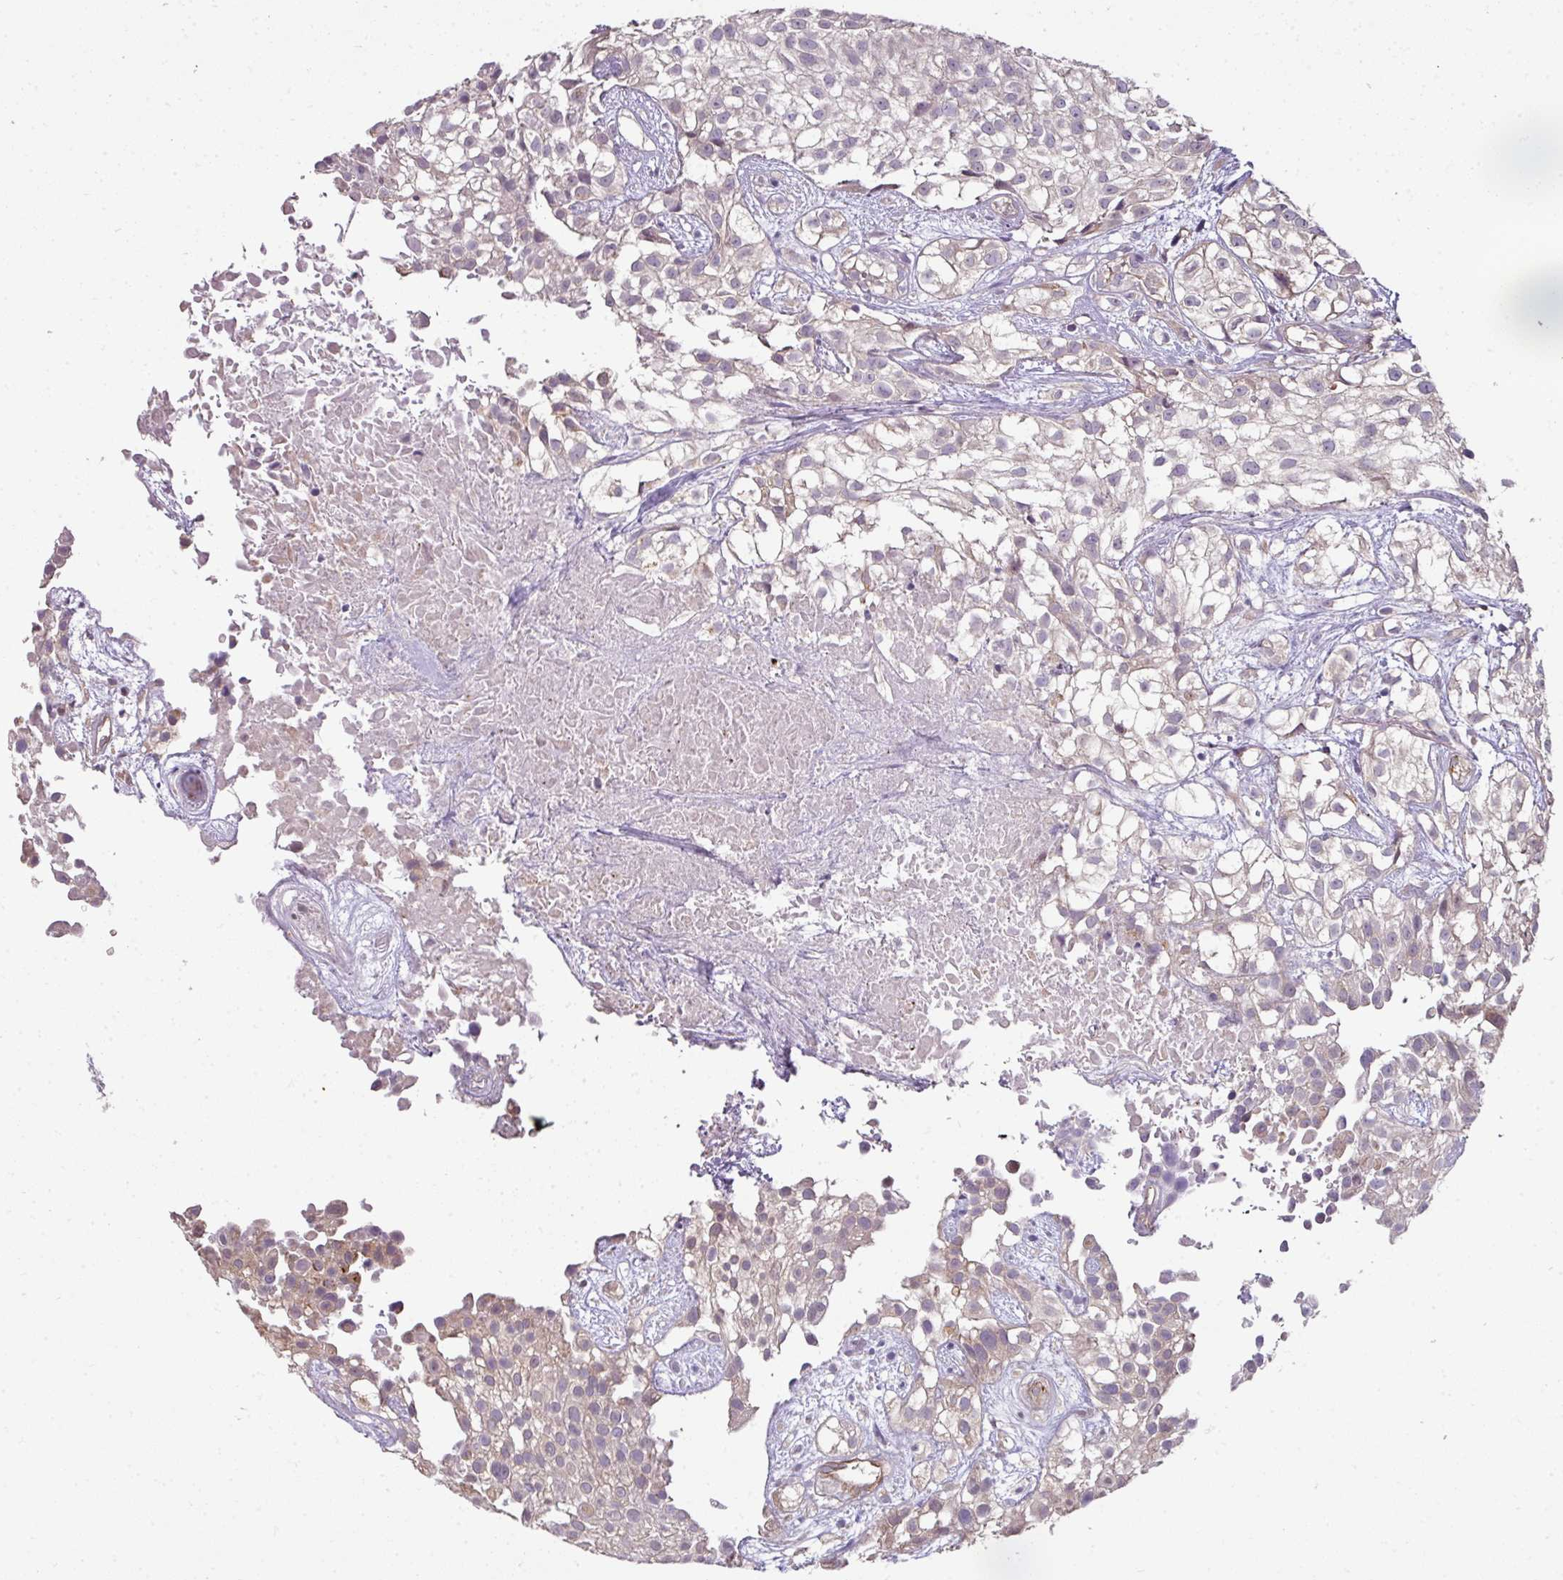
{"staining": {"intensity": "weak", "quantity": "<25%", "location": "cytoplasmic/membranous"}, "tissue": "urothelial cancer", "cell_type": "Tumor cells", "image_type": "cancer", "snomed": [{"axis": "morphology", "description": "Urothelial carcinoma, High grade"}, {"axis": "topography", "description": "Urinary bladder"}], "caption": "Immunohistochemistry (IHC) micrograph of neoplastic tissue: human high-grade urothelial carcinoma stained with DAB reveals no significant protein staining in tumor cells.", "gene": "C19orf33", "patient": {"sex": "male", "age": 56}}